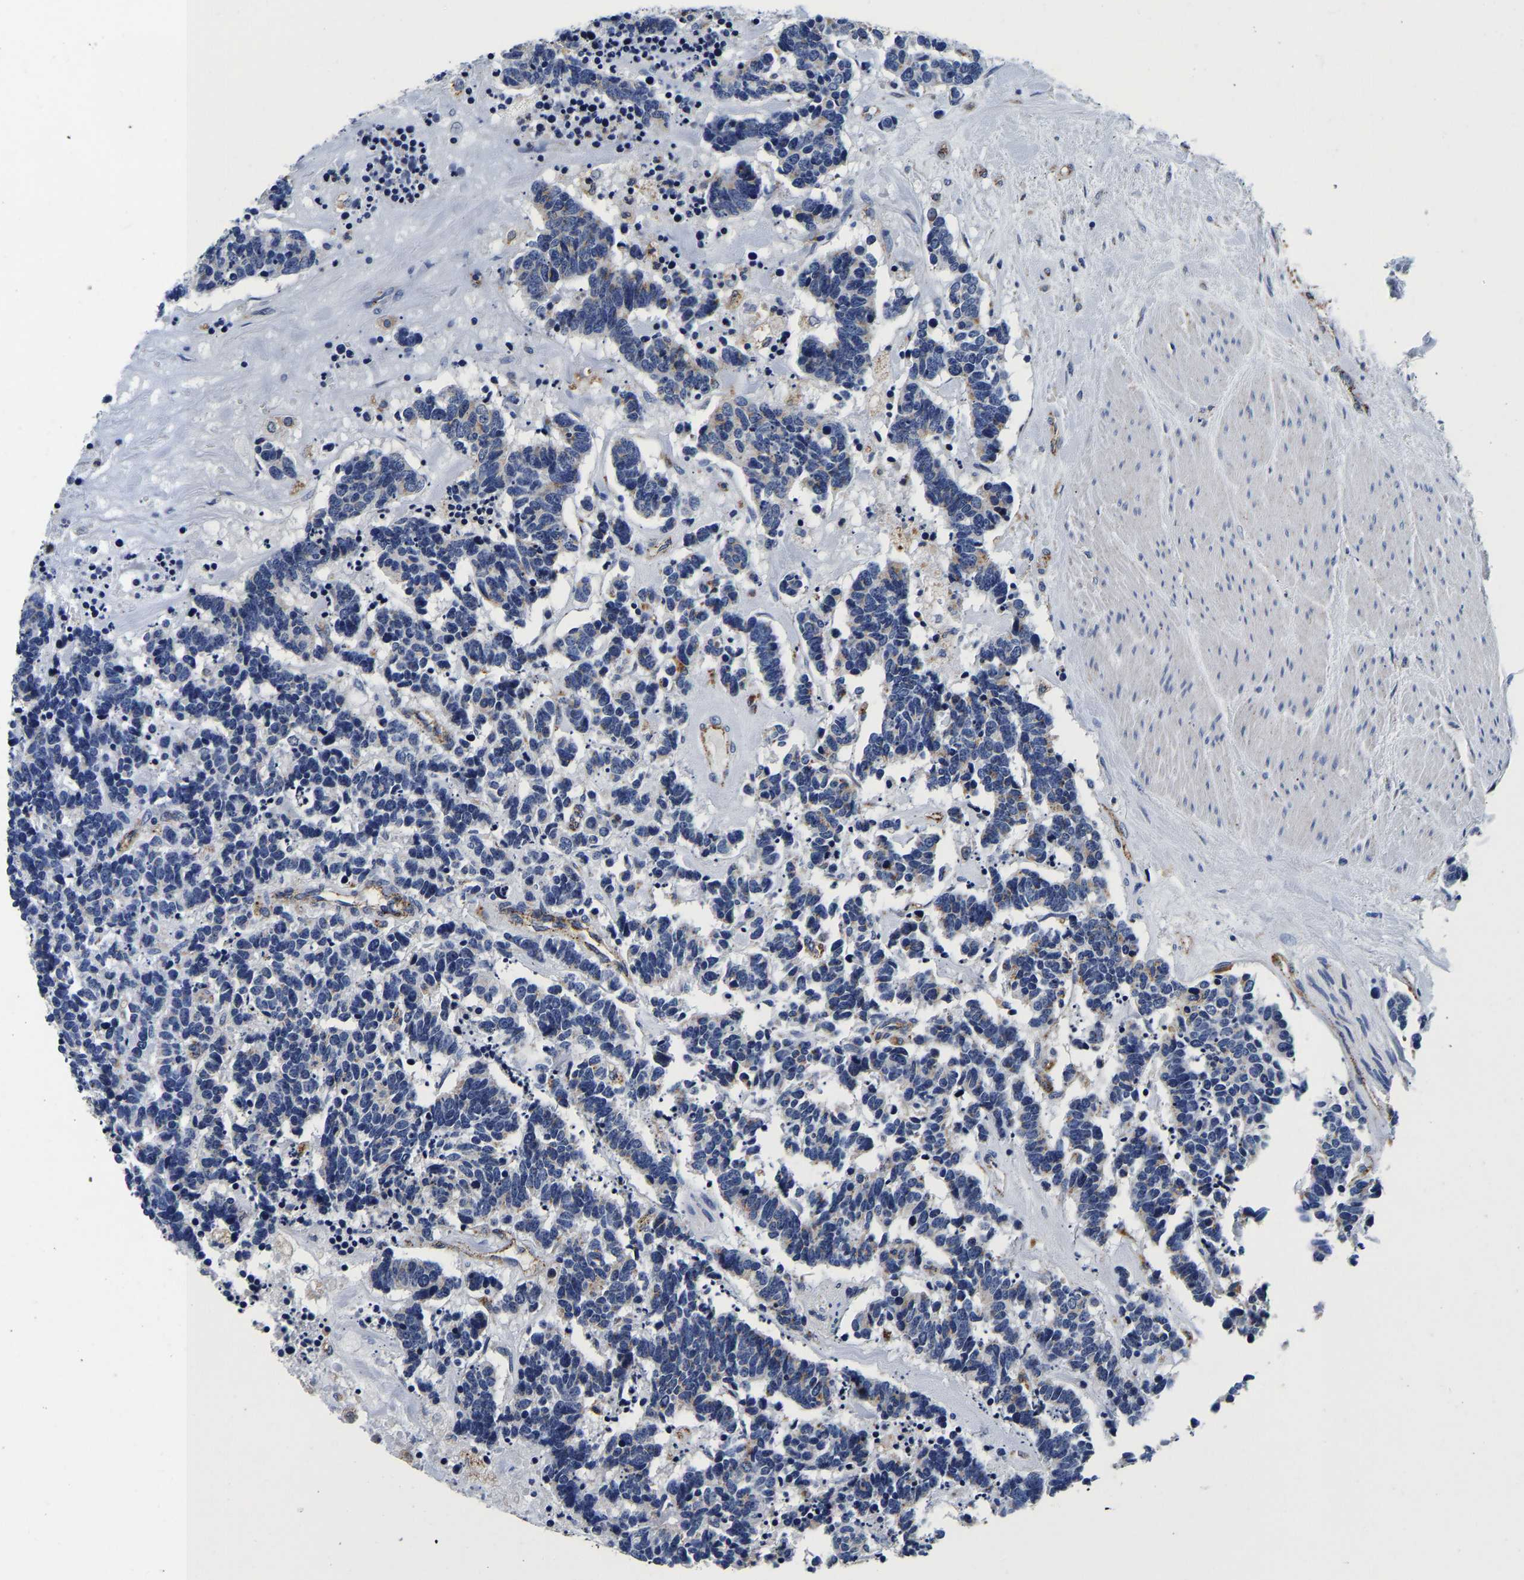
{"staining": {"intensity": "negative", "quantity": "none", "location": "none"}, "tissue": "carcinoid", "cell_type": "Tumor cells", "image_type": "cancer", "snomed": [{"axis": "morphology", "description": "Carcinoma, NOS"}, {"axis": "morphology", "description": "Carcinoid, malignant, NOS"}, {"axis": "topography", "description": "Urinary bladder"}], "caption": "IHC histopathology image of human carcinoma stained for a protein (brown), which shows no staining in tumor cells.", "gene": "GRN", "patient": {"sex": "male", "age": 57}}